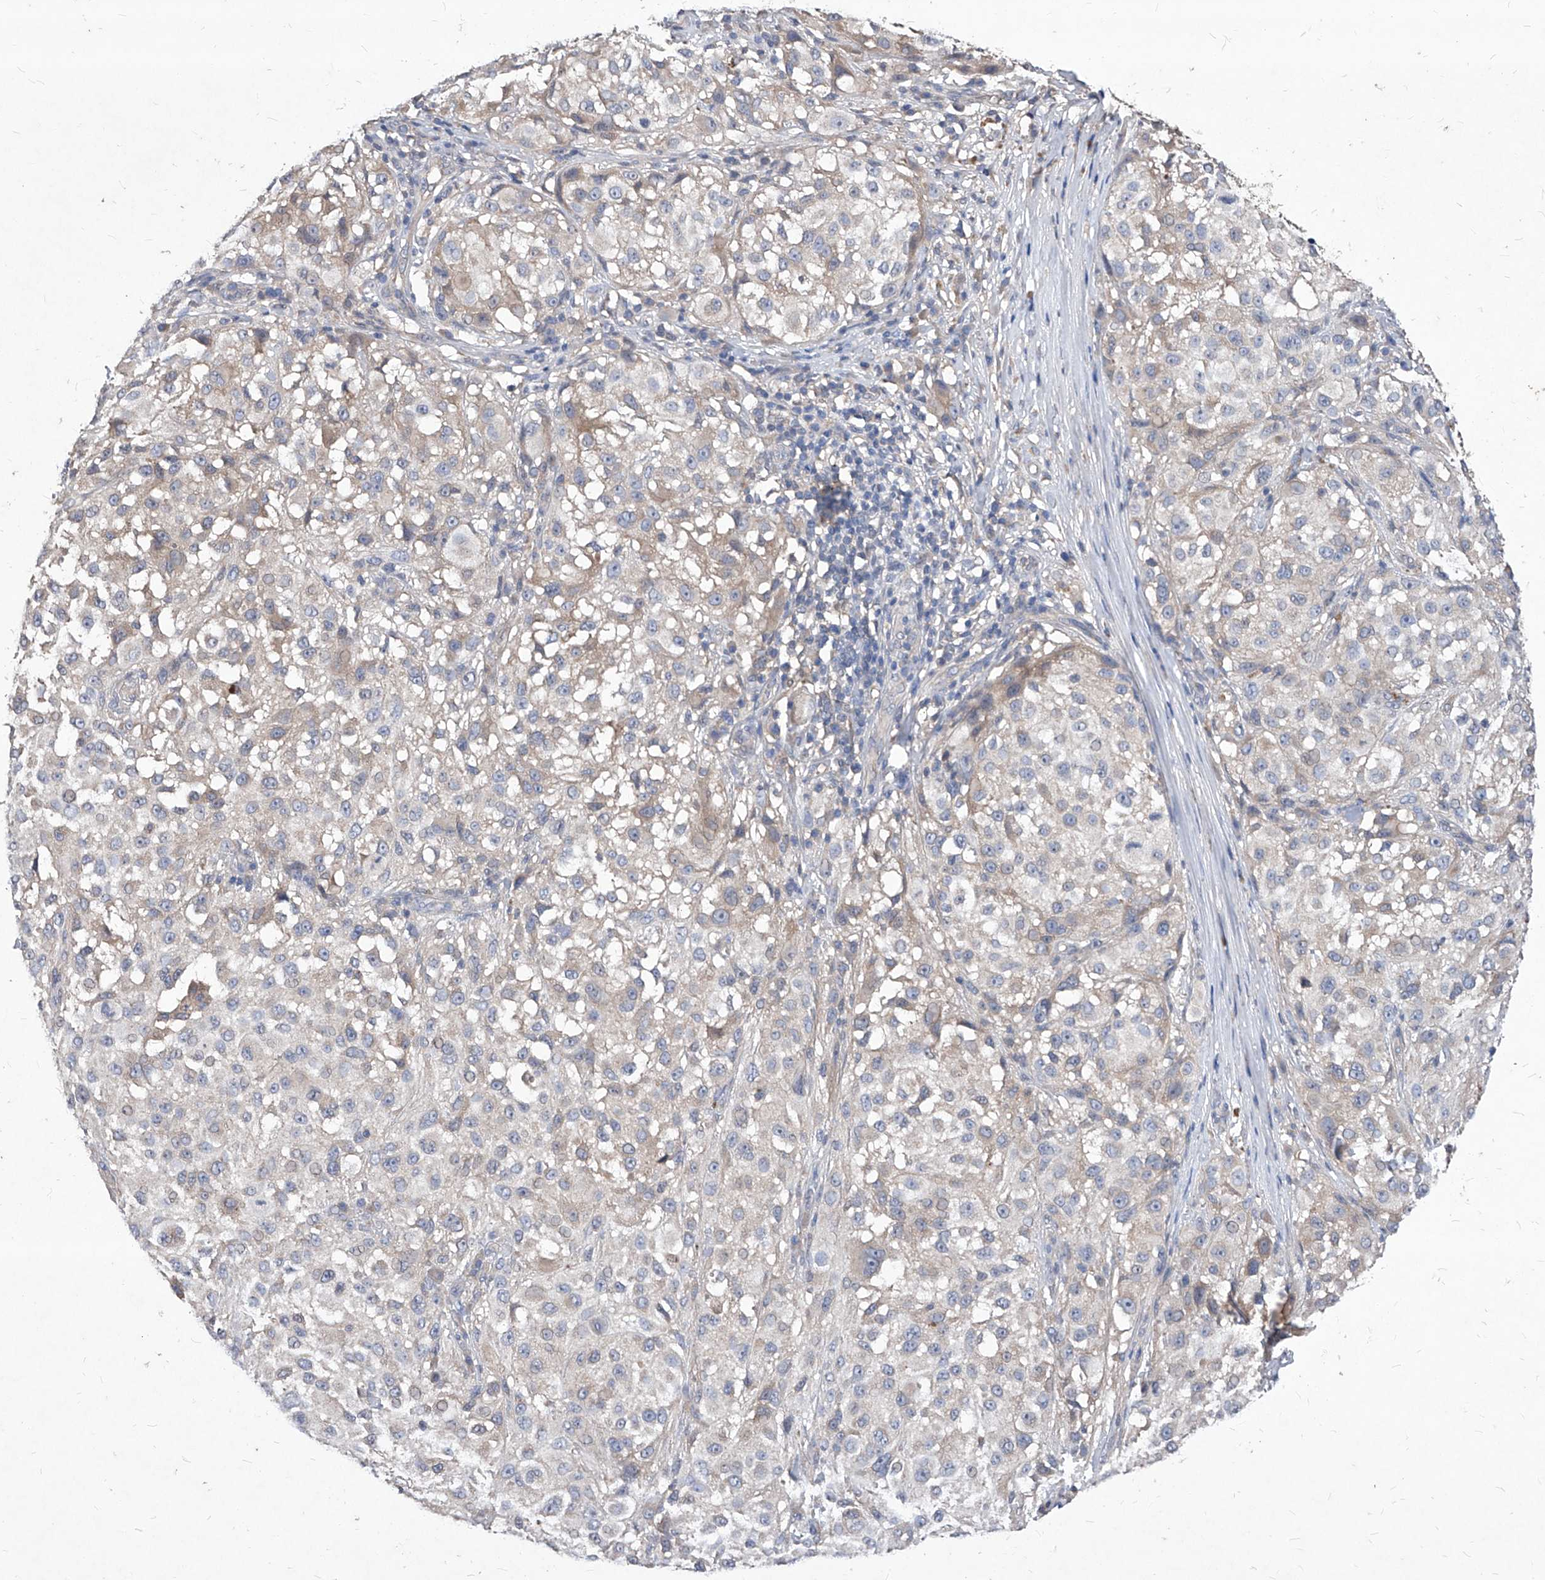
{"staining": {"intensity": "weak", "quantity": "<25%", "location": "cytoplasmic/membranous"}, "tissue": "melanoma", "cell_type": "Tumor cells", "image_type": "cancer", "snomed": [{"axis": "morphology", "description": "Necrosis, NOS"}, {"axis": "morphology", "description": "Malignant melanoma, NOS"}, {"axis": "topography", "description": "Skin"}], "caption": "IHC of human malignant melanoma demonstrates no expression in tumor cells.", "gene": "SYNGR1", "patient": {"sex": "female", "age": 87}}